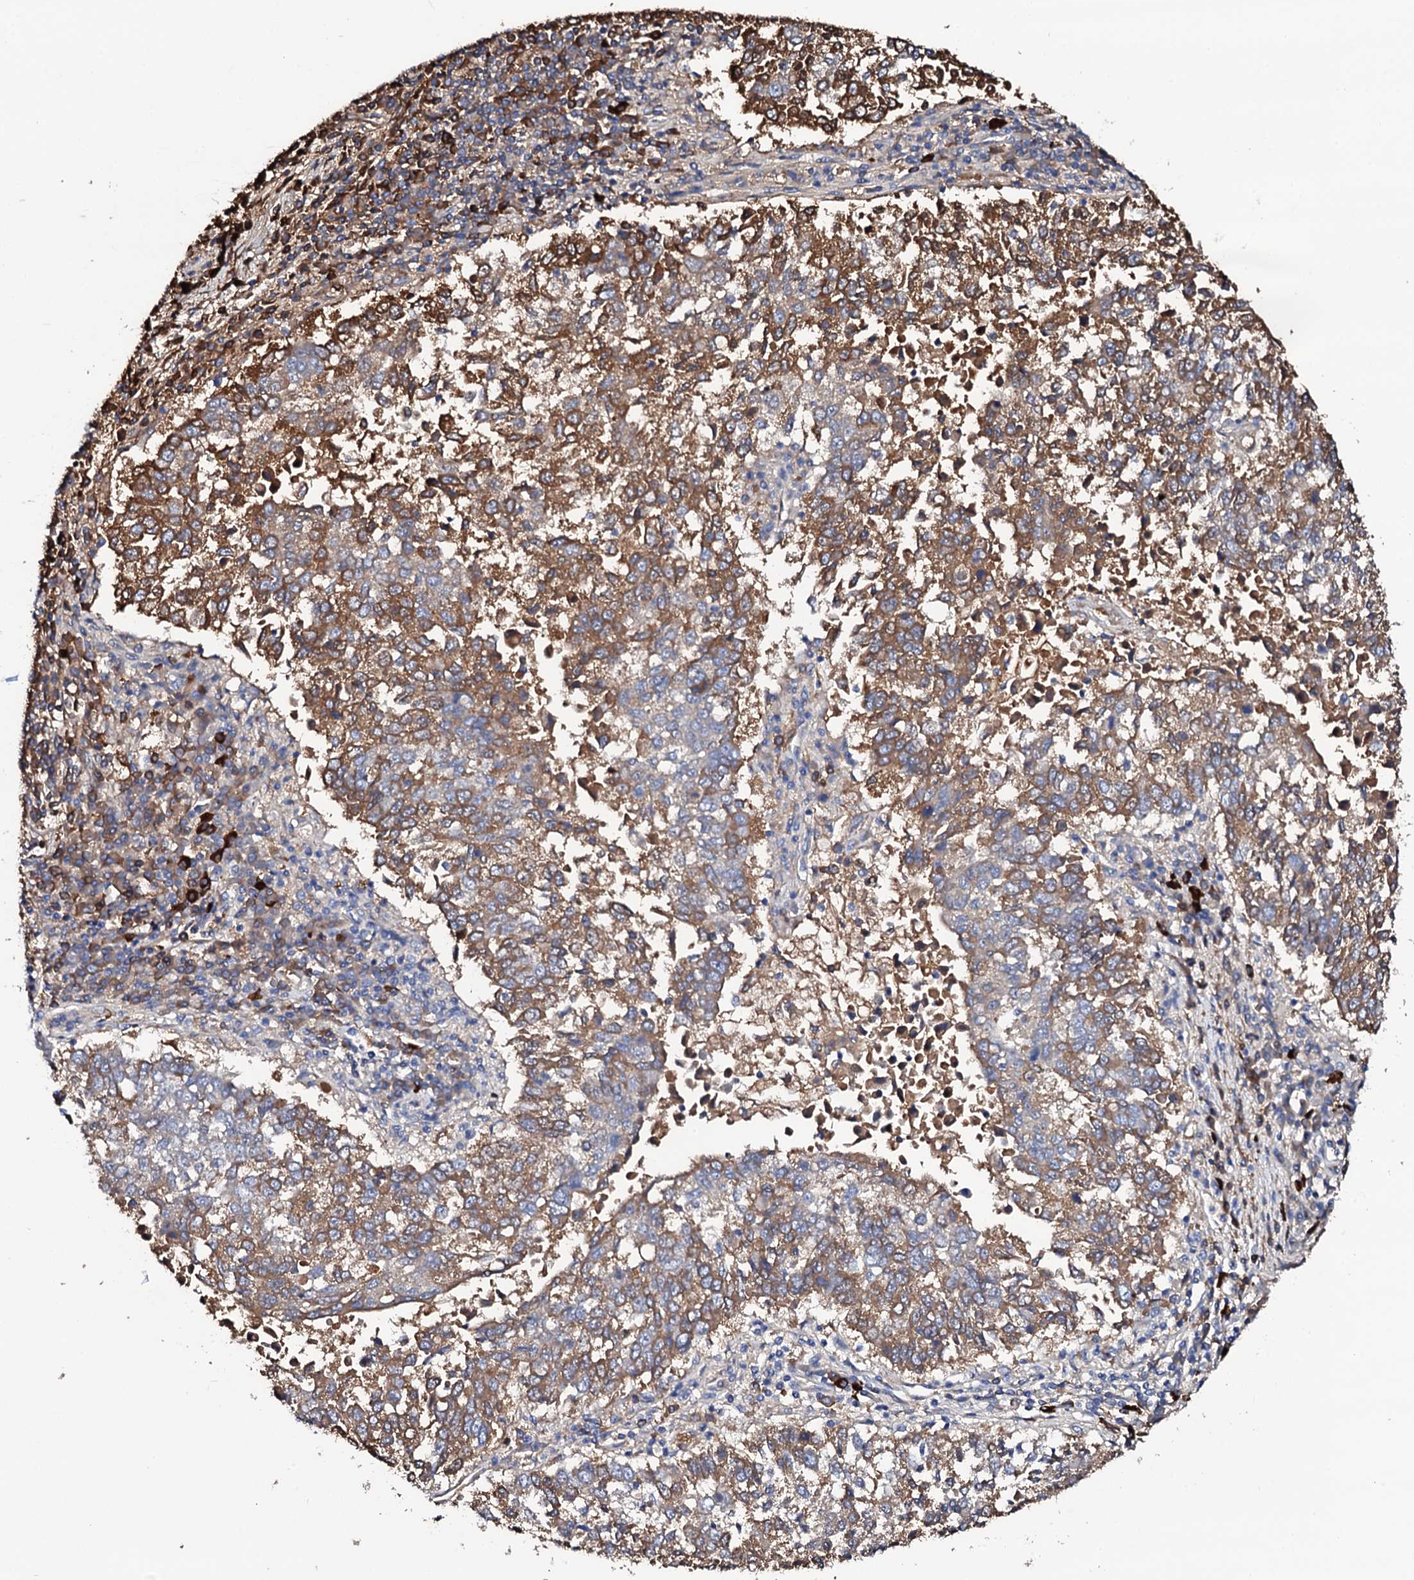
{"staining": {"intensity": "moderate", "quantity": ">75%", "location": "cytoplasmic/membranous"}, "tissue": "lung cancer", "cell_type": "Tumor cells", "image_type": "cancer", "snomed": [{"axis": "morphology", "description": "Squamous cell carcinoma, NOS"}, {"axis": "topography", "description": "Lung"}], "caption": "This histopathology image reveals squamous cell carcinoma (lung) stained with immunohistochemistry to label a protein in brown. The cytoplasmic/membranous of tumor cells show moderate positivity for the protein. Nuclei are counter-stained blue.", "gene": "TCAF2", "patient": {"sex": "male", "age": 73}}